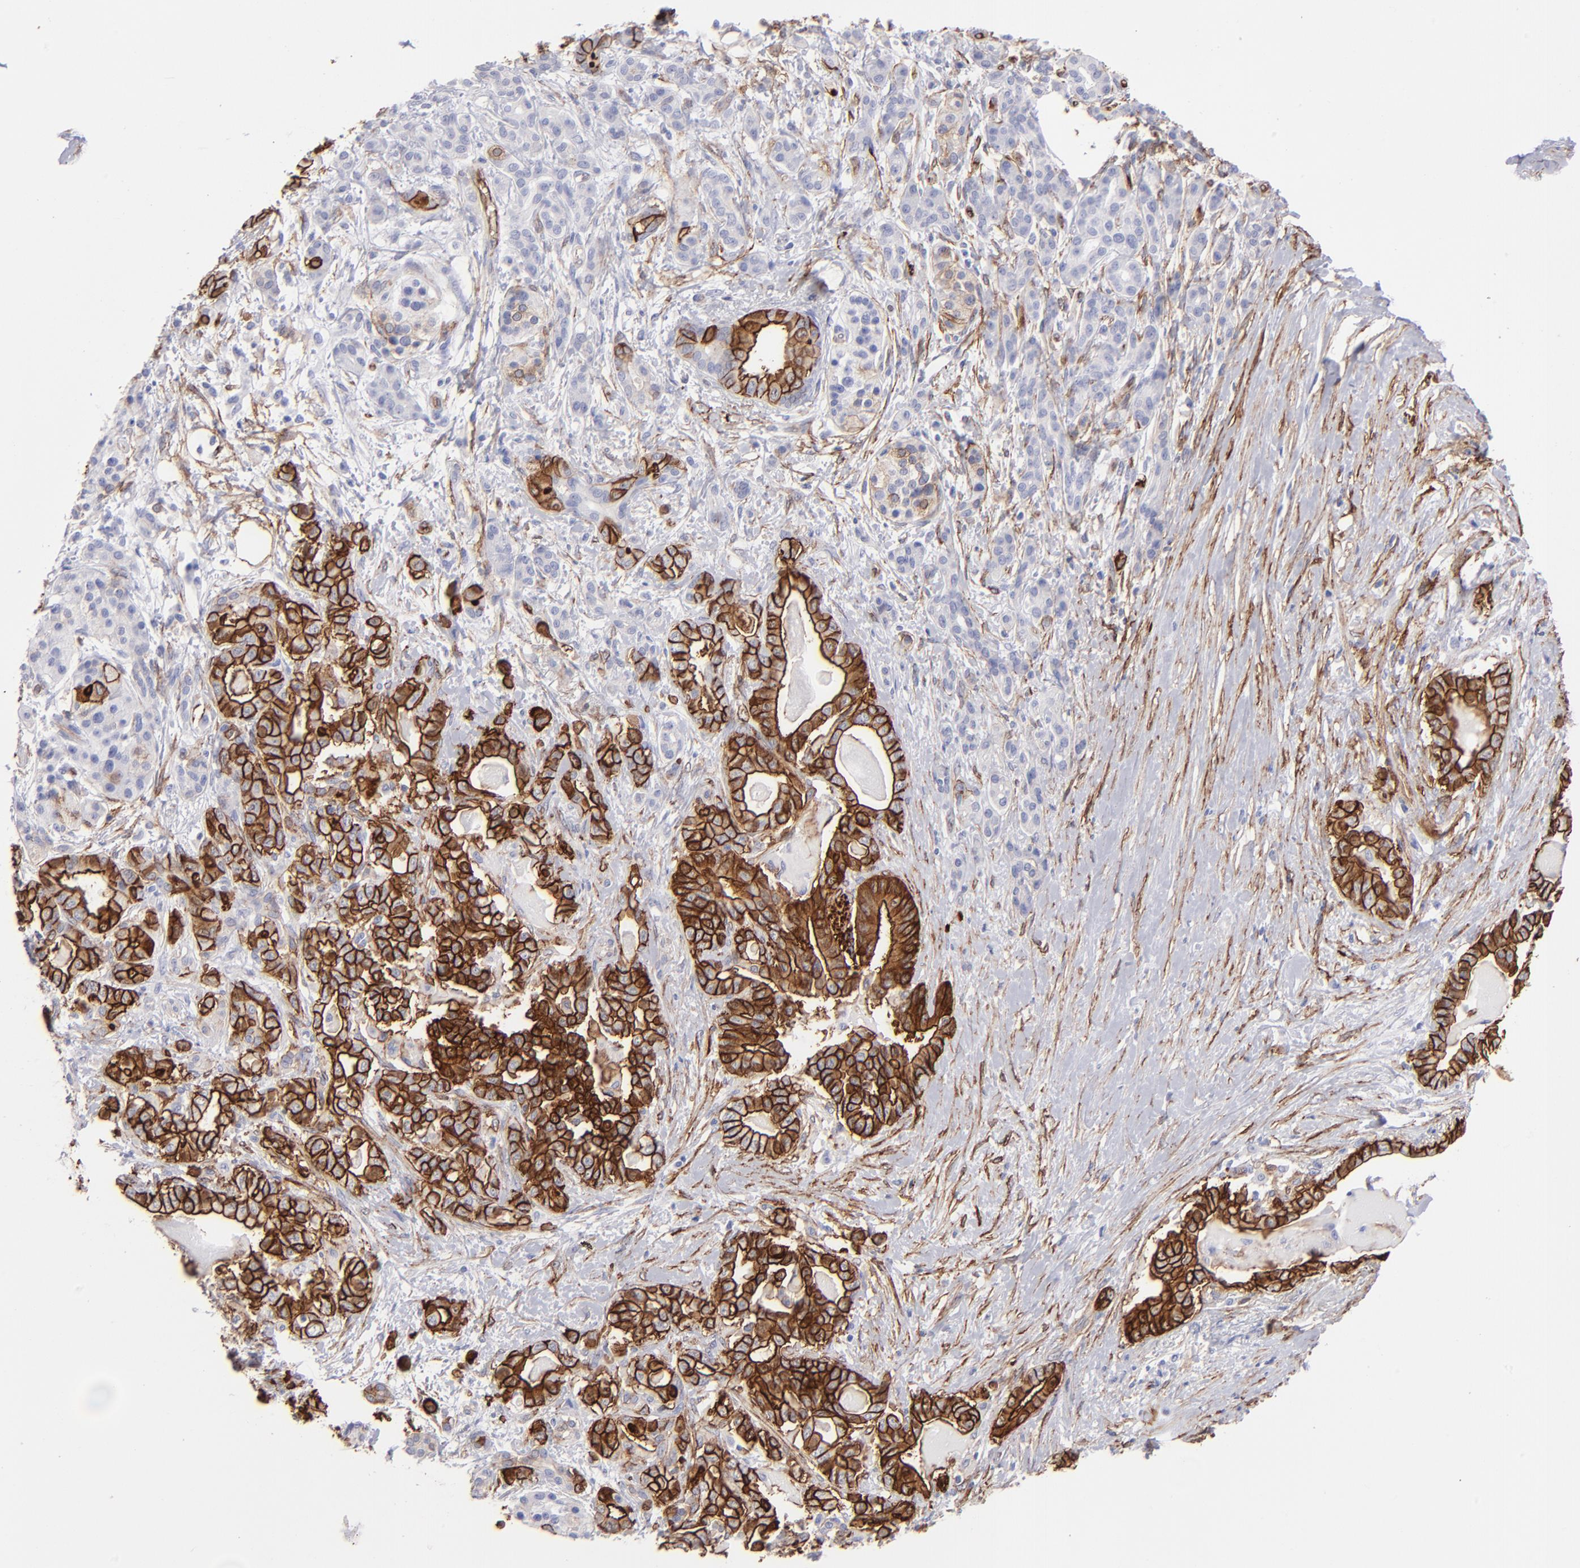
{"staining": {"intensity": "strong", "quantity": ">75%", "location": "cytoplasmic/membranous"}, "tissue": "pancreatic cancer", "cell_type": "Tumor cells", "image_type": "cancer", "snomed": [{"axis": "morphology", "description": "Adenocarcinoma, NOS"}, {"axis": "topography", "description": "Pancreas"}], "caption": "Protein staining exhibits strong cytoplasmic/membranous positivity in about >75% of tumor cells in pancreatic cancer.", "gene": "AHNAK2", "patient": {"sex": "male", "age": 63}}